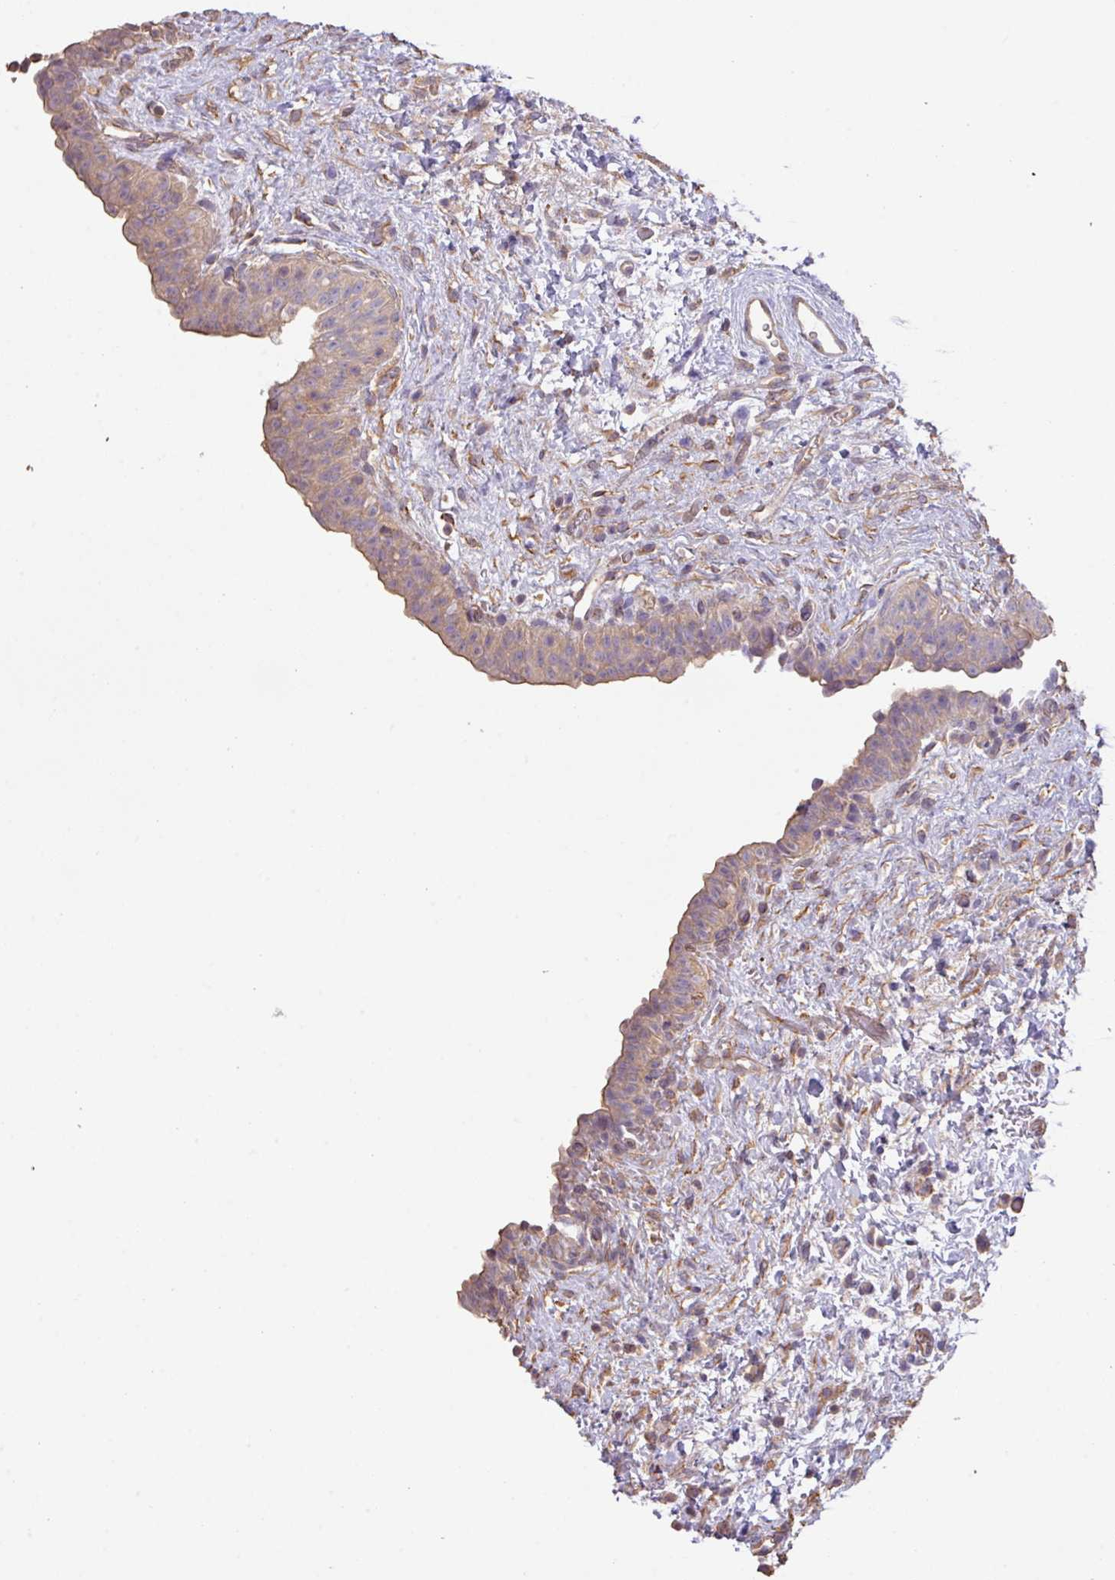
{"staining": {"intensity": "weak", "quantity": ">75%", "location": "cytoplasmic/membranous"}, "tissue": "urinary bladder", "cell_type": "Urothelial cells", "image_type": "normal", "snomed": [{"axis": "morphology", "description": "Normal tissue, NOS"}, {"axis": "topography", "description": "Urinary bladder"}], "caption": "High-power microscopy captured an IHC image of unremarkable urinary bladder, revealing weak cytoplasmic/membranous positivity in approximately >75% of urothelial cells.", "gene": "CALML4", "patient": {"sex": "male", "age": 69}}